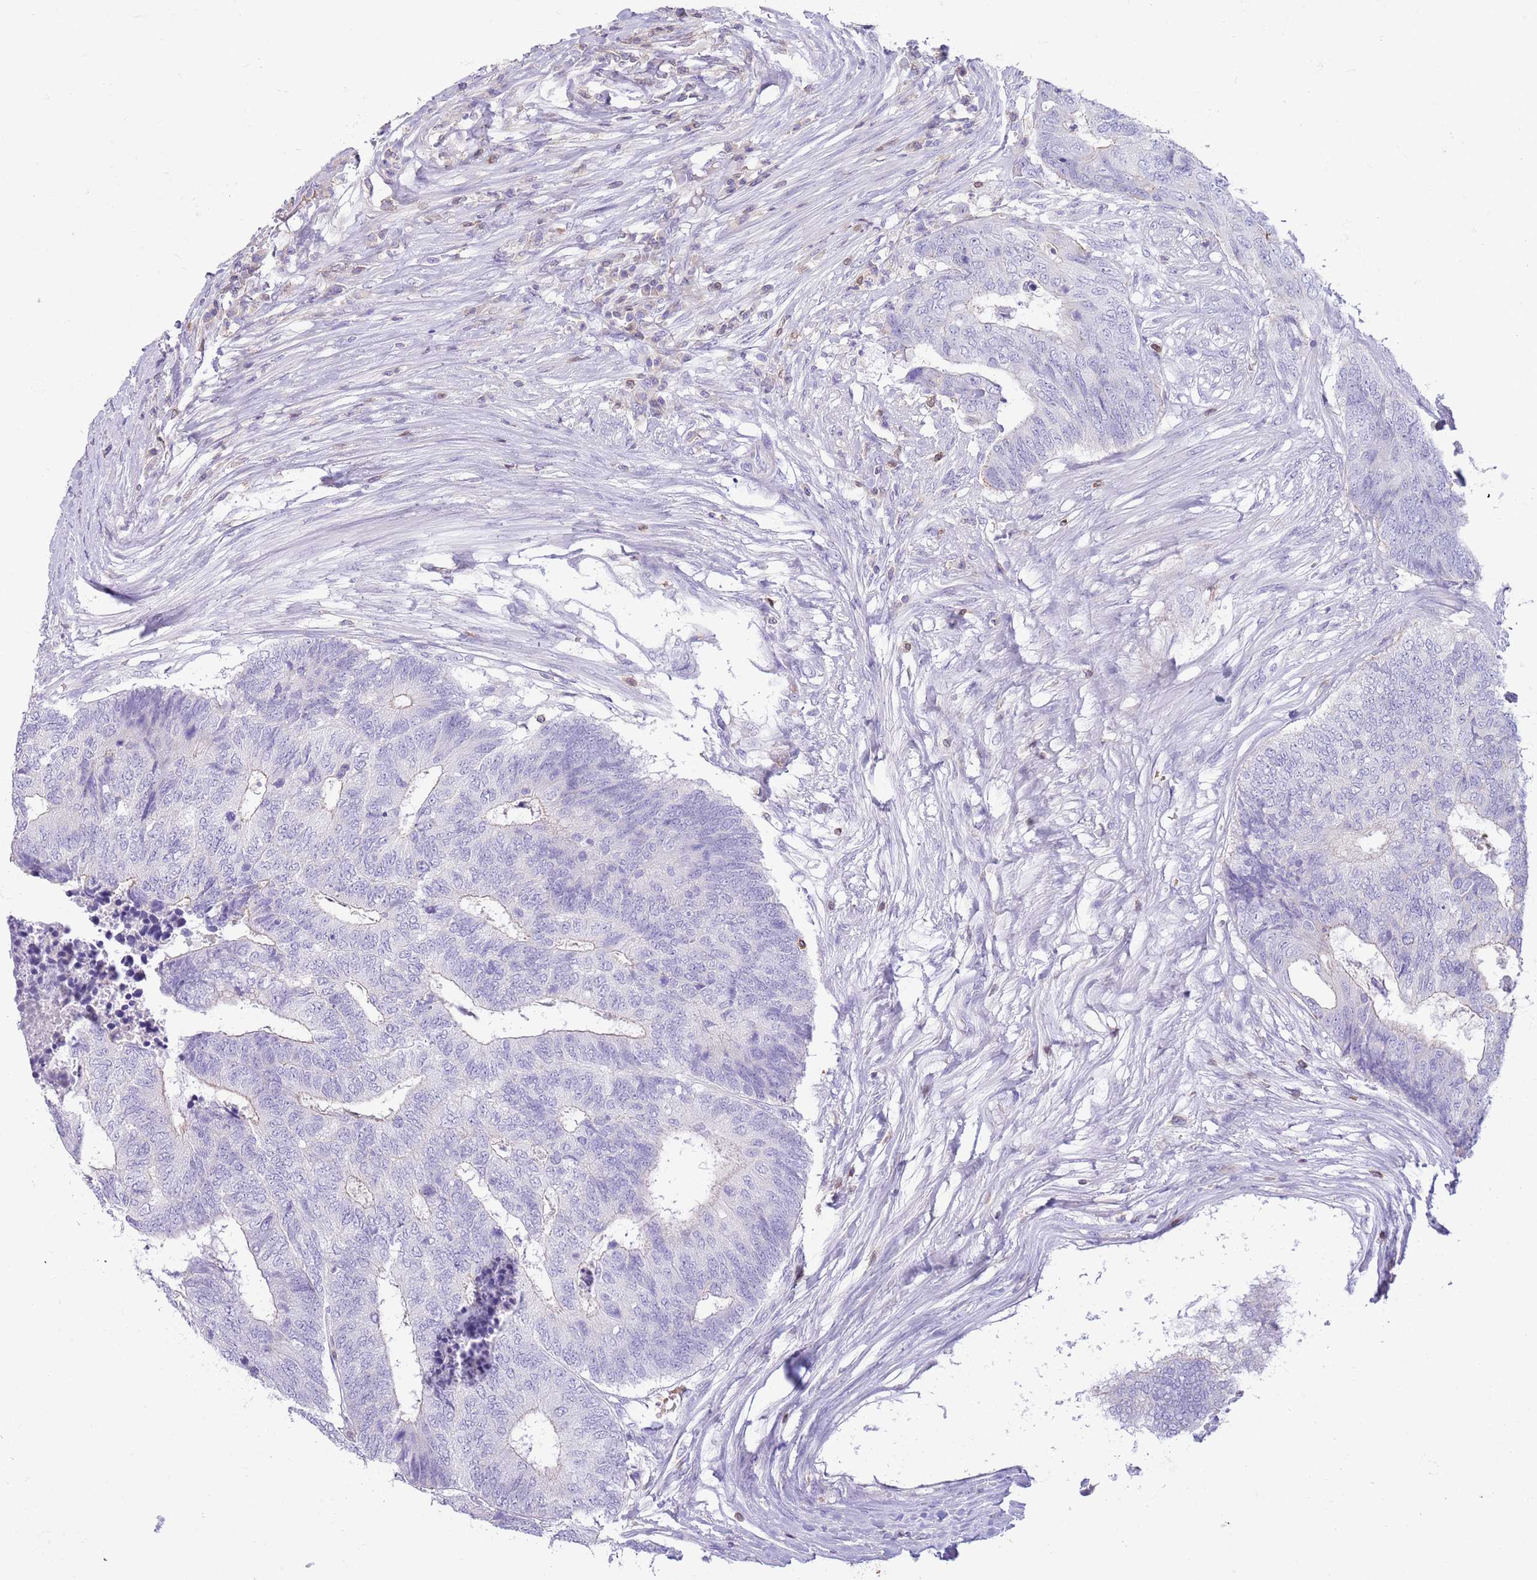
{"staining": {"intensity": "negative", "quantity": "none", "location": "none"}, "tissue": "colorectal cancer", "cell_type": "Tumor cells", "image_type": "cancer", "snomed": [{"axis": "morphology", "description": "Adenocarcinoma, NOS"}, {"axis": "topography", "description": "Colon"}], "caption": "Immunohistochemistry (IHC) image of neoplastic tissue: human colorectal adenocarcinoma stained with DAB reveals no significant protein staining in tumor cells. (DAB immunohistochemistry (IHC) visualized using brightfield microscopy, high magnification).", "gene": "OR4Q3", "patient": {"sex": "female", "age": 67}}